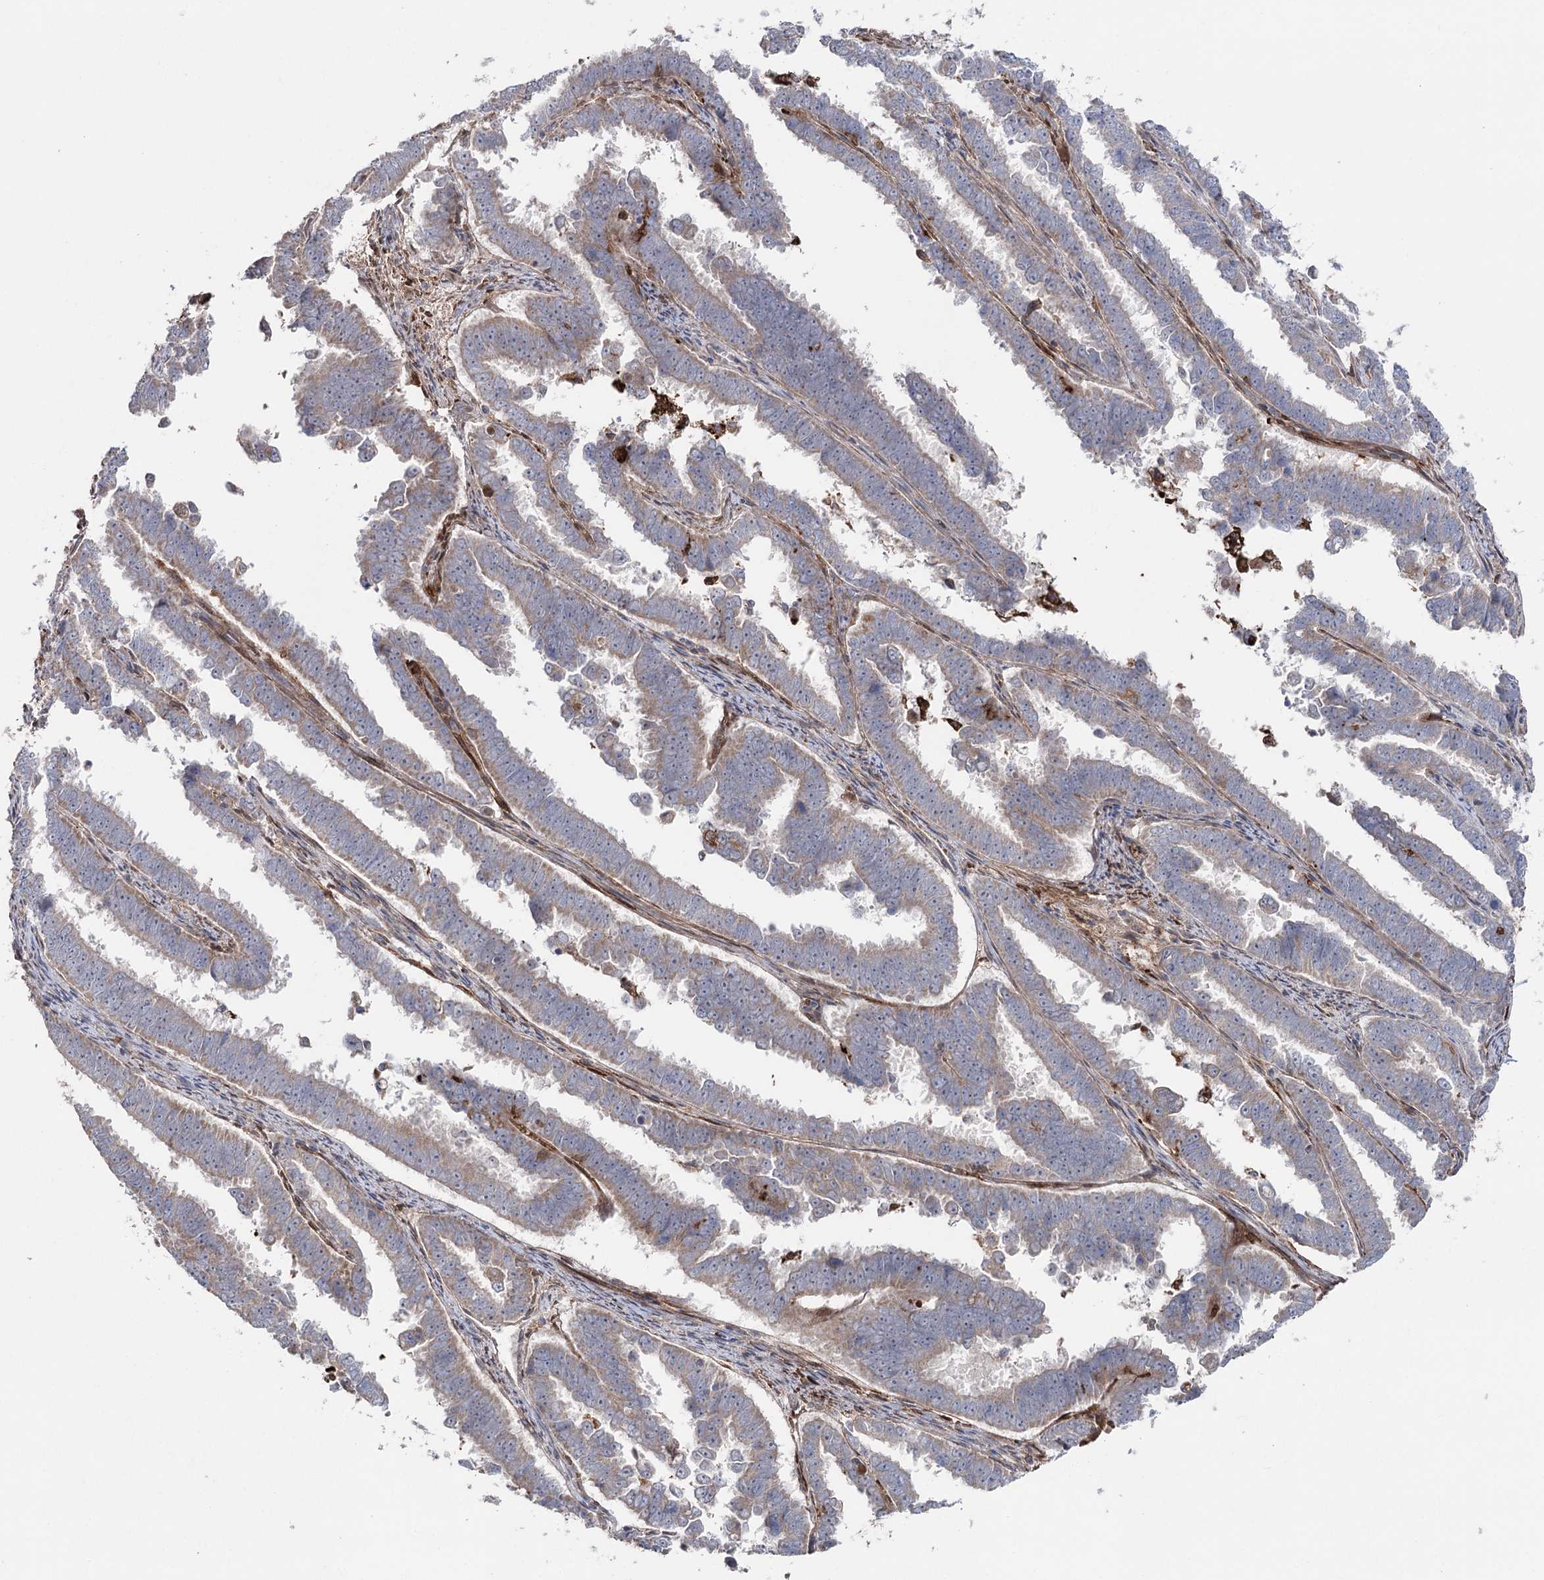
{"staining": {"intensity": "negative", "quantity": "none", "location": "none"}, "tissue": "endometrial cancer", "cell_type": "Tumor cells", "image_type": "cancer", "snomed": [{"axis": "morphology", "description": "Adenocarcinoma, NOS"}, {"axis": "topography", "description": "Endometrium"}], "caption": "Human adenocarcinoma (endometrial) stained for a protein using IHC shows no staining in tumor cells.", "gene": "OTUD1", "patient": {"sex": "female", "age": 75}}